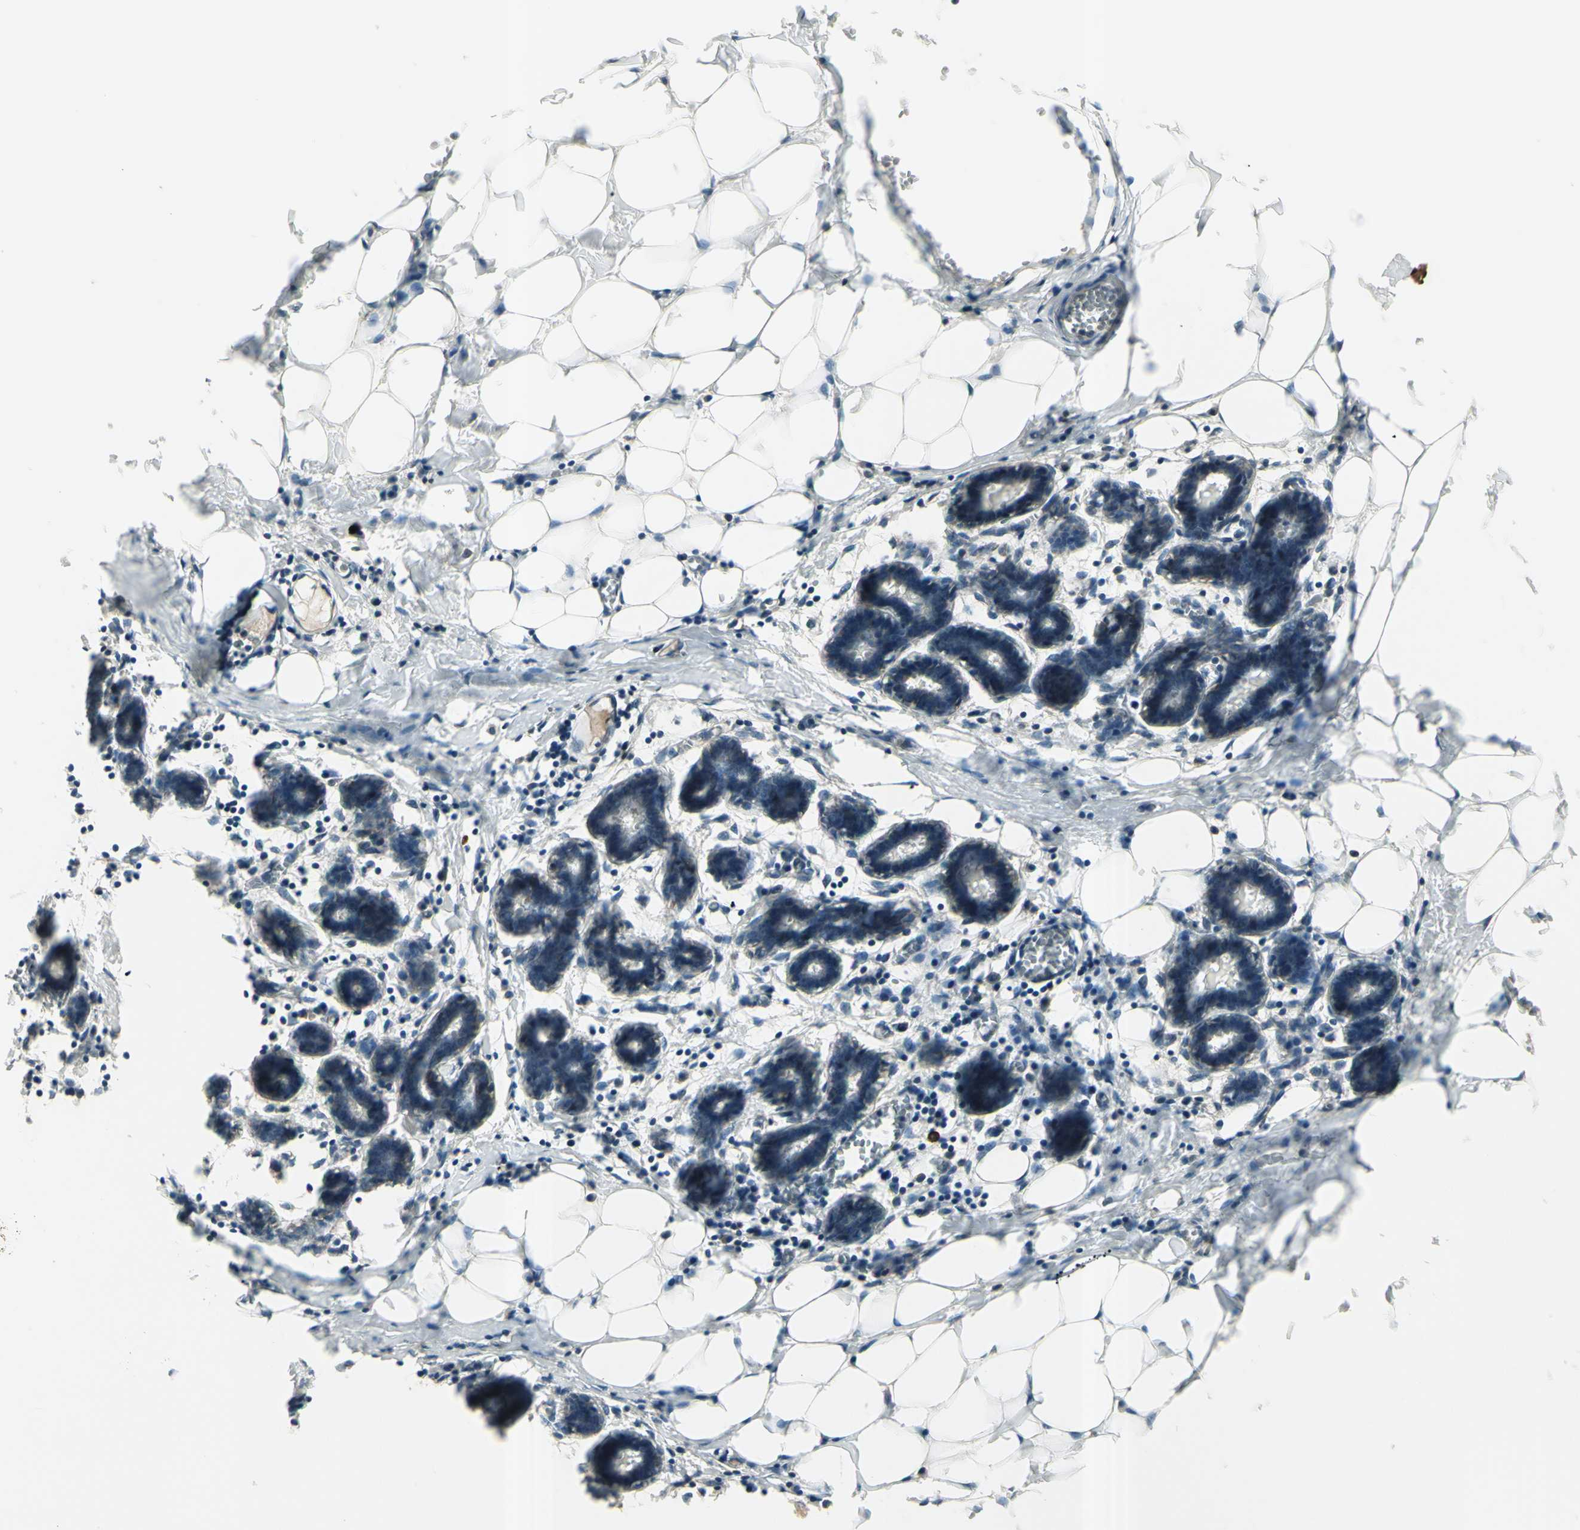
{"staining": {"intensity": "negative", "quantity": "none", "location": "none"}, "tissue": "breast", "cell_type": "Adipocytes", "image_type": "normal", "snomed": [{"axis": "morphology", "description": "Normal tissue, NOS"}, {"axis": "topography", "description": "Breast"}], "caption": "Adipocytes show no significant protein positivity in unremarkable breast. Nuclei are stained in blue.", "gene": "FXYD5", "patient": {"sex": "female", "age": 27}}